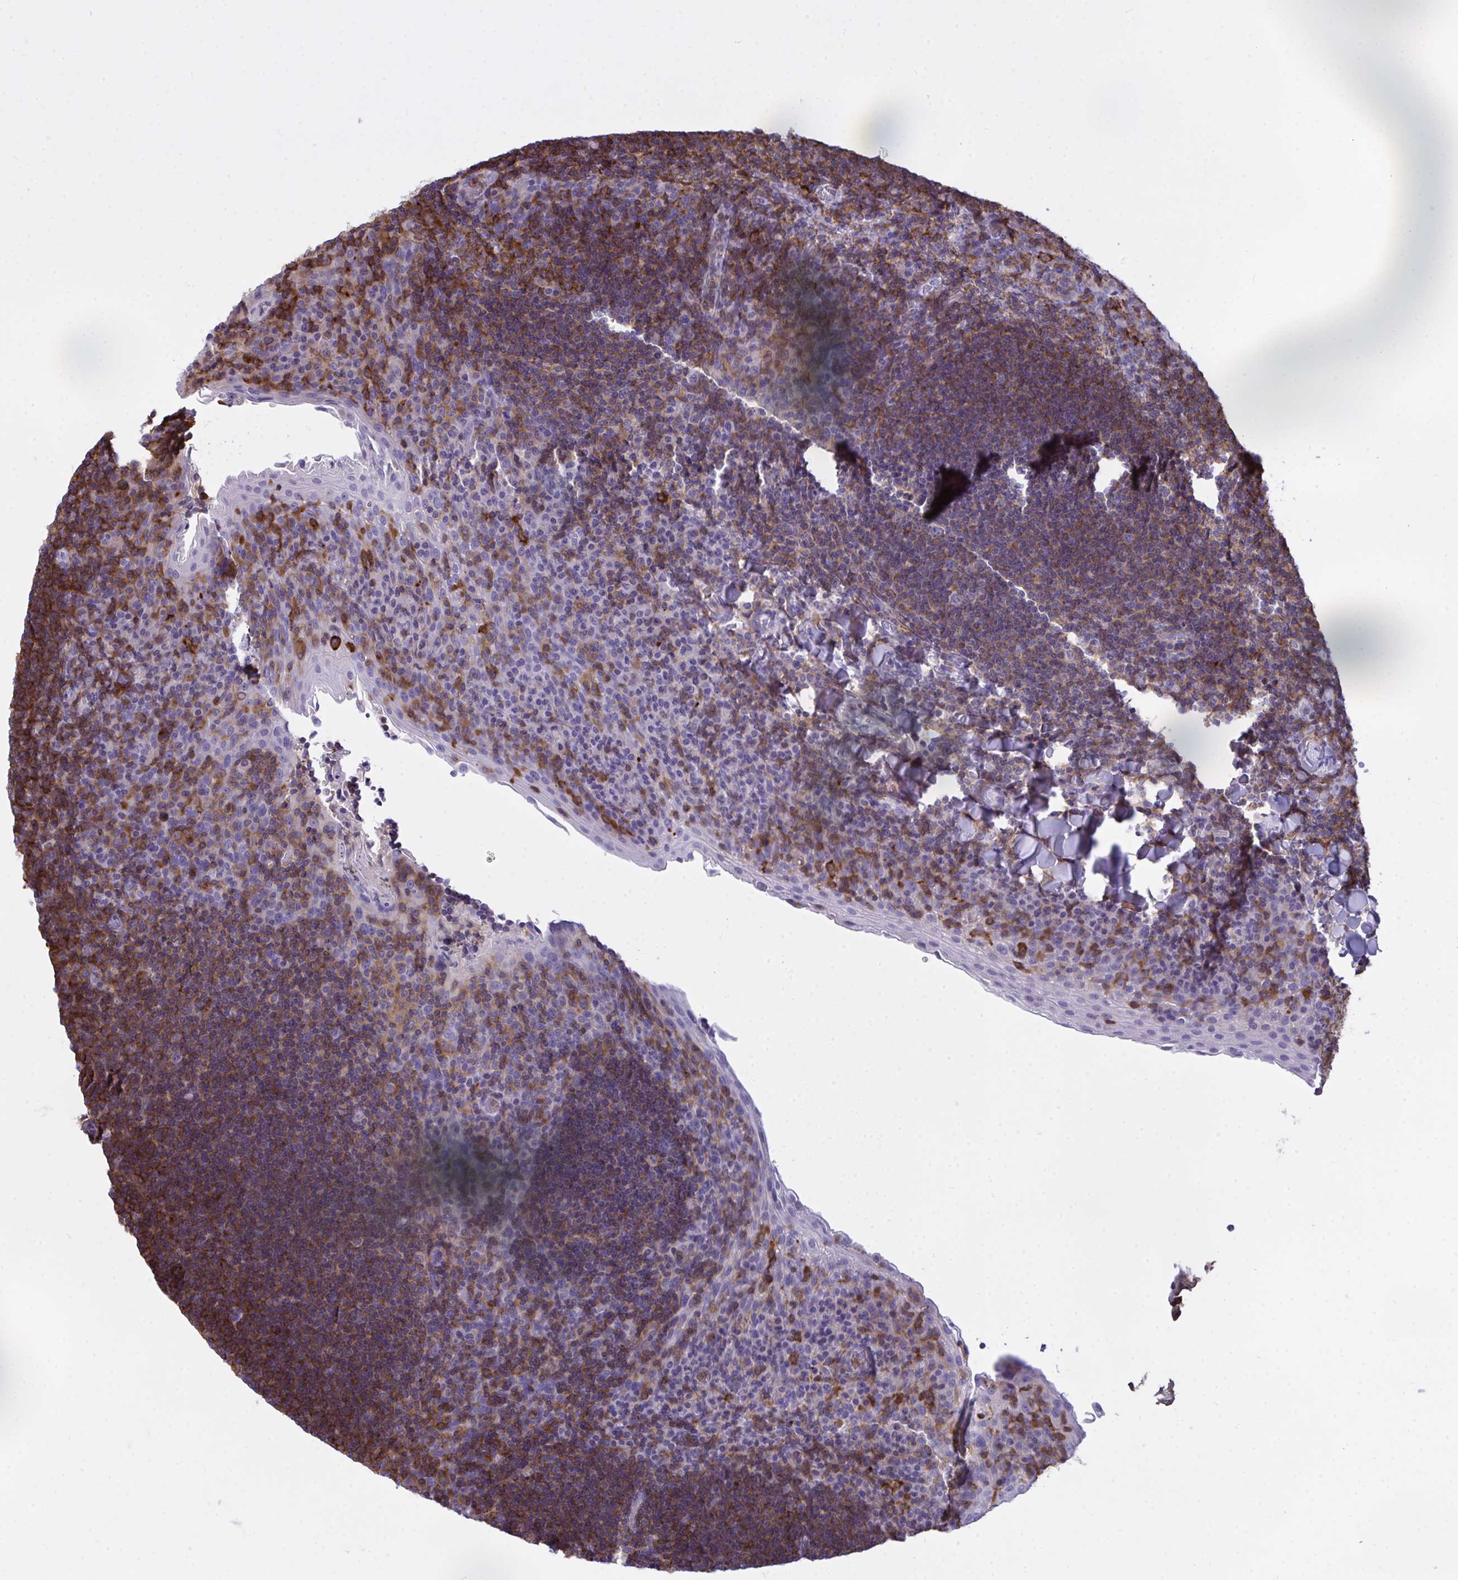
{"staining": {"intensity": "strong", "quantity": ">75%", "location": "cytoplasmic/membranous"}, "tissue": "tonsil", "cell_type": "Germinal center cells", "image_type": "normal", "snomed": [{"axis": "morphology", "description": "Normal tissue, NOS"}, {"axis": "topography", "description": "Tonsil"}], "caption": "Immunohistochemistry (IHC) of unremarkable human tonsil reveals high levels of strong cytoplasmic/membranous positivity in approximately >75% of germinal center cells.", "gene": "AP5M1", "patient": {"sex": "male", "age": 17}}